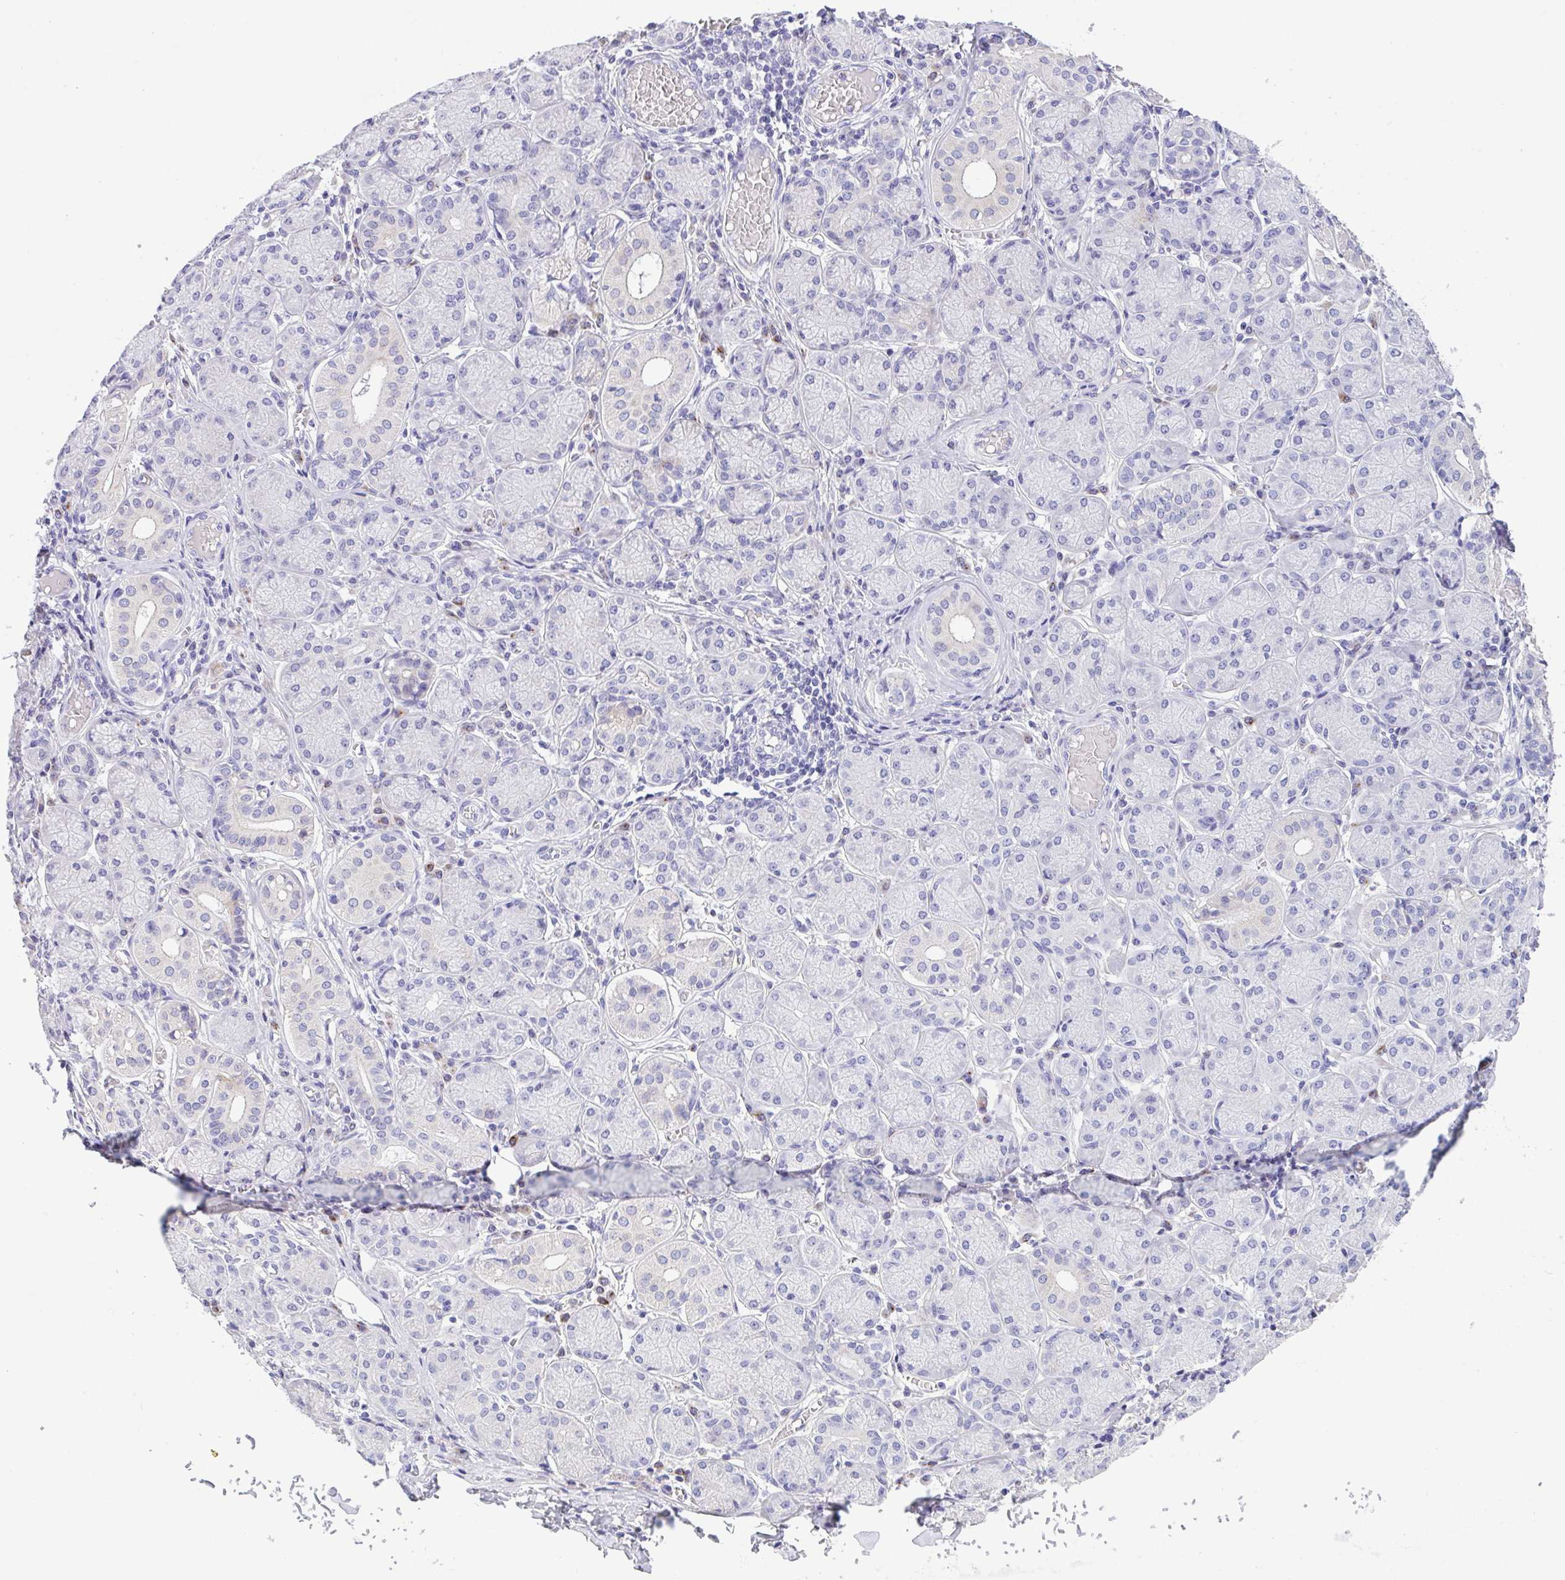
{"staining": {"intensity": "moderate", "quantity": "<25%", "location": "cytoplasmic/membranous"}, "tissue": "salivary gland", "cell_type": "Glandular cells", "image_type": "normal", "snomed": [{"axis": "morphology", "description": "Normal tissue, NOS"}, {"axis": "topography", "description": "Salivary gland"}], "caption": "Glandular cells exhibit low levels of moderate cytoplasmic/membranous expression in about <25% of cells in benign salivary gland.", "gene": "FBXL20", "patient": {"sex": "female", "age": 24}}